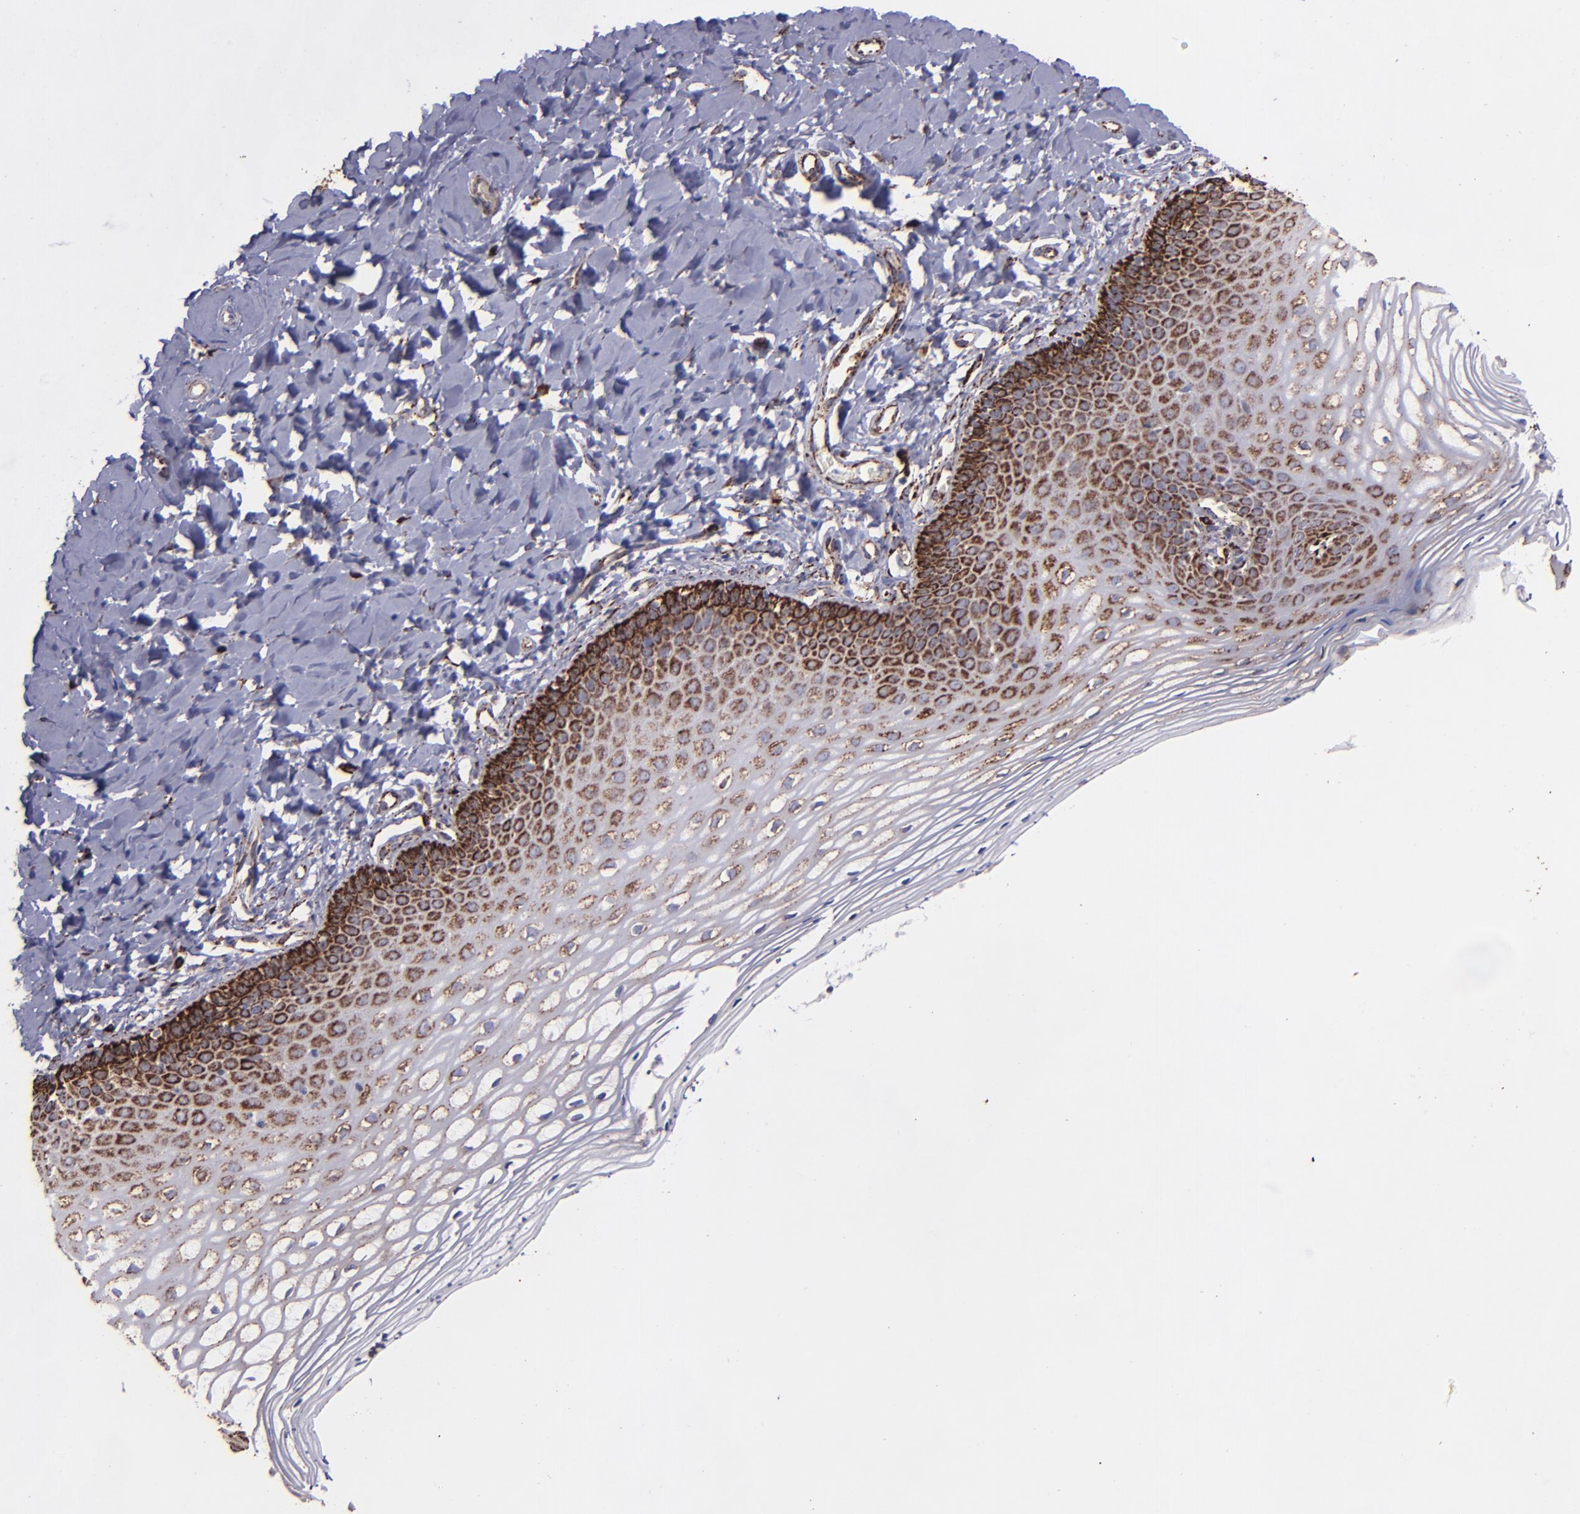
{"staining": {"intensity": "moderate", "quantity": "25%-75%", "location": "cytoplasmic/membranous"}, "tissue": "vagina", "cell_type": "Squamous epithelial cells", "image_type": "normal", "snomed": [{"axis": "morphology", "description": "Normal tissue, NOS"}, {"axis": "topography", "description": "Vagina"}], "caption": "Immunohistochemical staining of benign vagina shows medium levels of moderate cytoplasmic/membranous expression in approximately 25%-75% of squamous epithelial cells. (IHC, brightfield microscopy, high magnification).", "gene": "MAOB", "patient": {"sex": "female", "age": 55}}